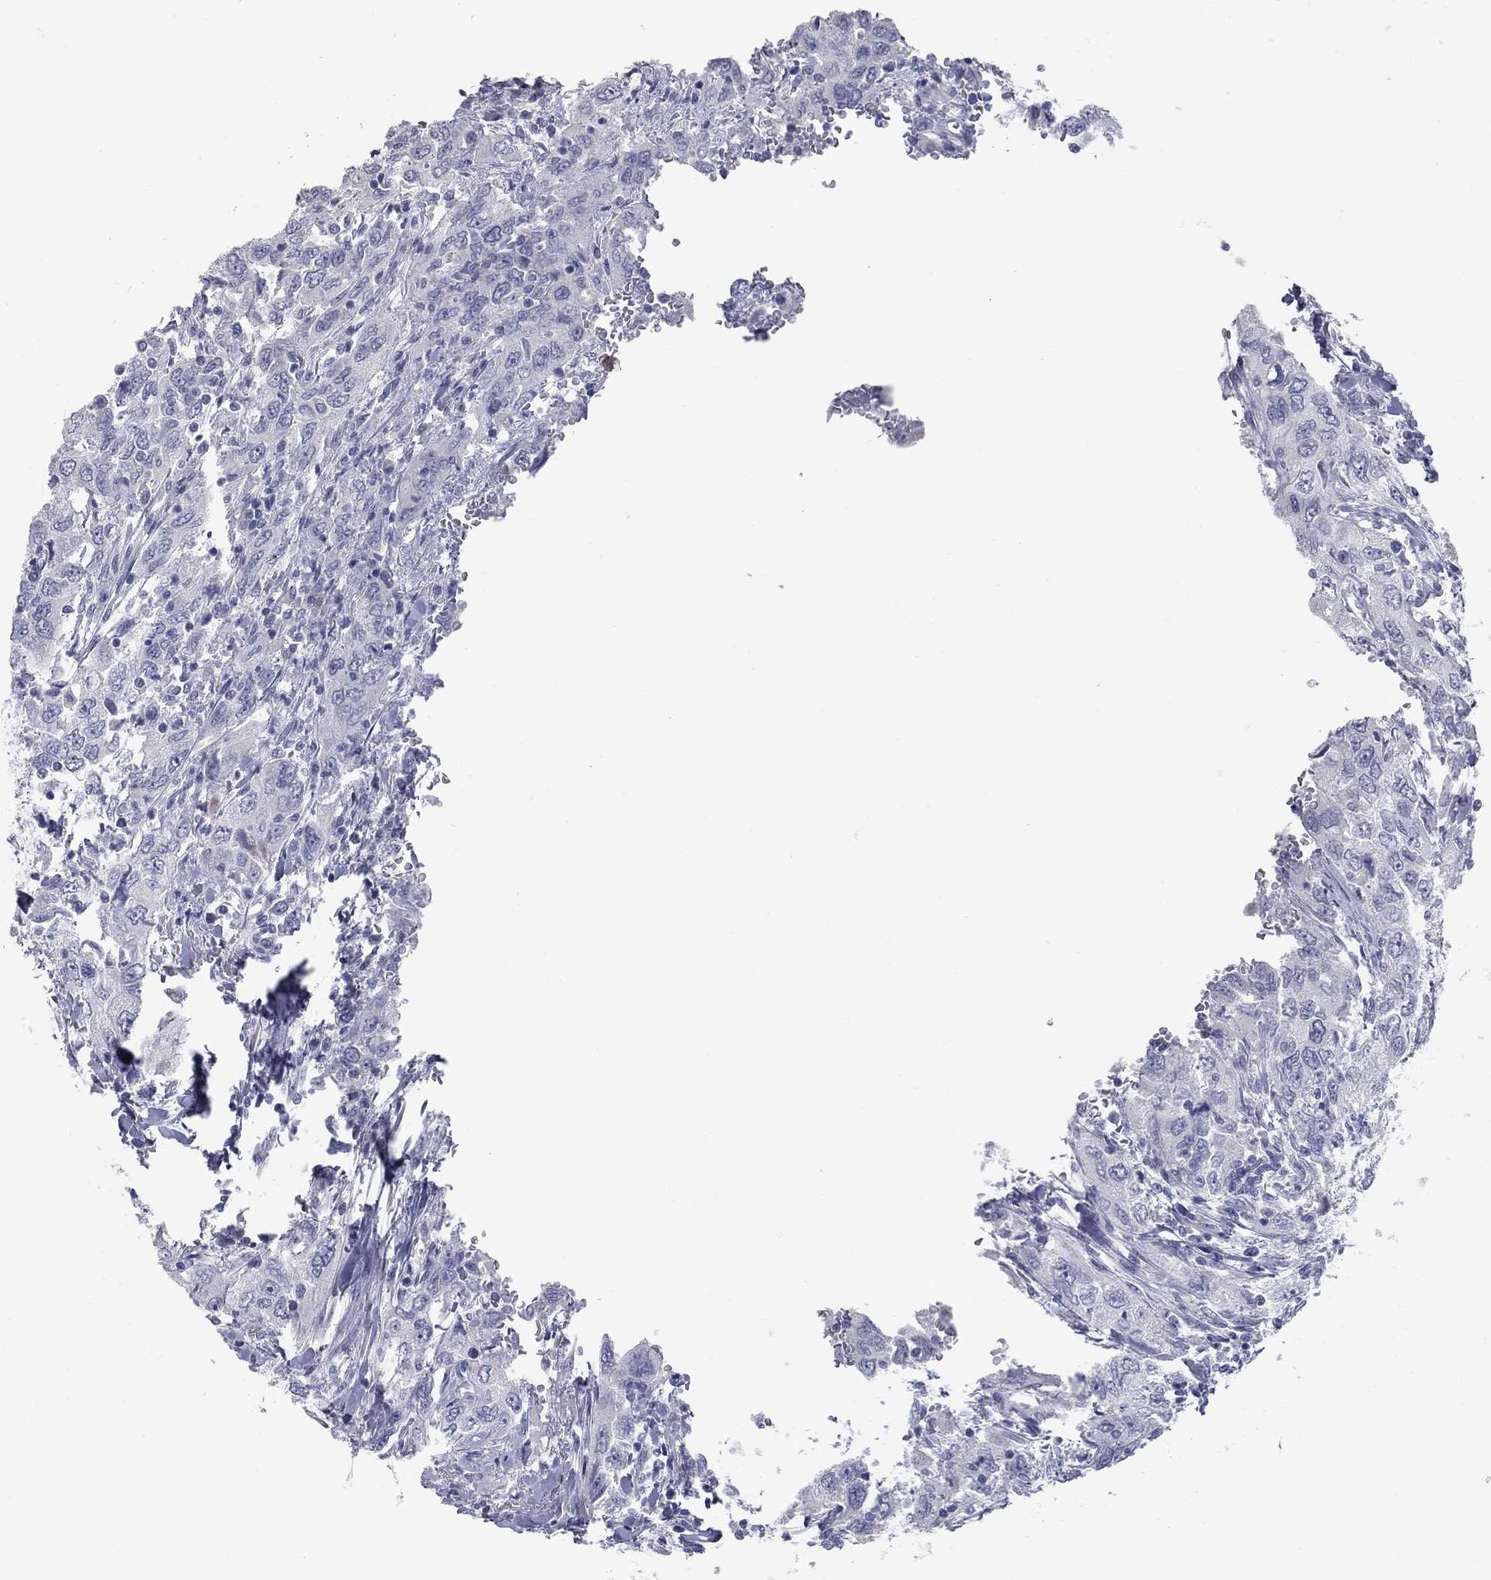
{"staining": {"intensity": "negative", "quantity": "none", "location": "none"}, "tissue": "urothelial cancer", "cell_type": "Tumor cells", "image_type": "cancer", "snomed": [{"axis": "morphology", "description": "Urothelial carcinoma, High grade"}, {"axis": "topography", "description": "Urinary bladder"}], "caption": "High magnification brightfield microscopy of high-grade urothelial carcinoma stained with DAB (brown) and counterstained with hematoxylin (blue): tumor cells show no significant expression.", "gene": "TAC1", "patient": {"sex": "male", "age": 76}}